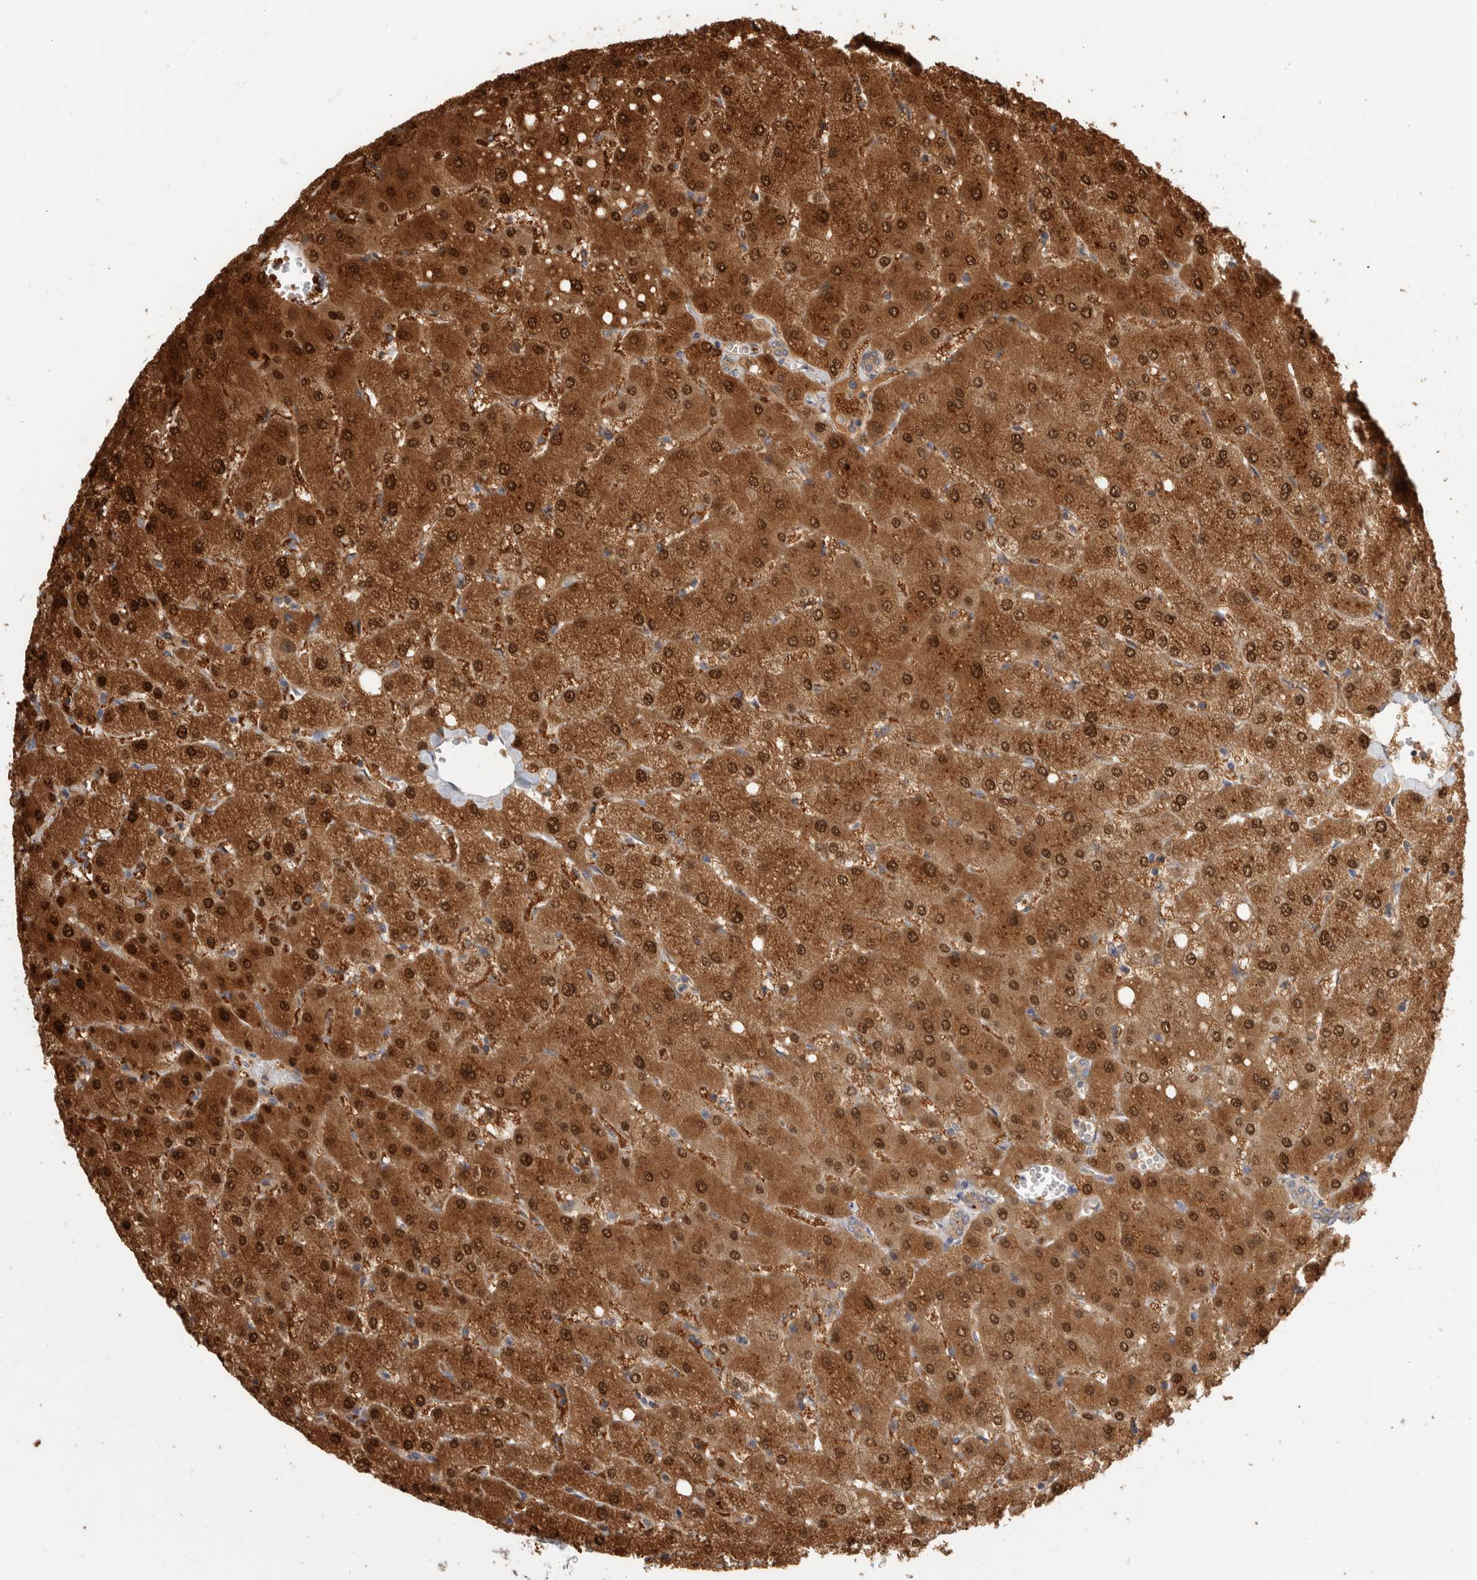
{"staining": {"intensity": "moderate", "quantity": ">75%", "location": "cytoplasmic/membranous"}, "tissue": "liver", "cell_type": "Cholangiocytes", "image_type": "normal", "snomed": [{"axis": "morphology", "description": "Normal tissue, NOS"}, {"axis": "topography", "description": "Liver"}], "caption": "Cholangiocytes exhibit medium levels of moderate cytoplasmic/membranous expression in approximately >75% of cells in benign liver. The protein is shown in brown color, while the nuclei are stained blue.", "gene": "PGM1", "patient": {"sex": "female", "age": 54}}